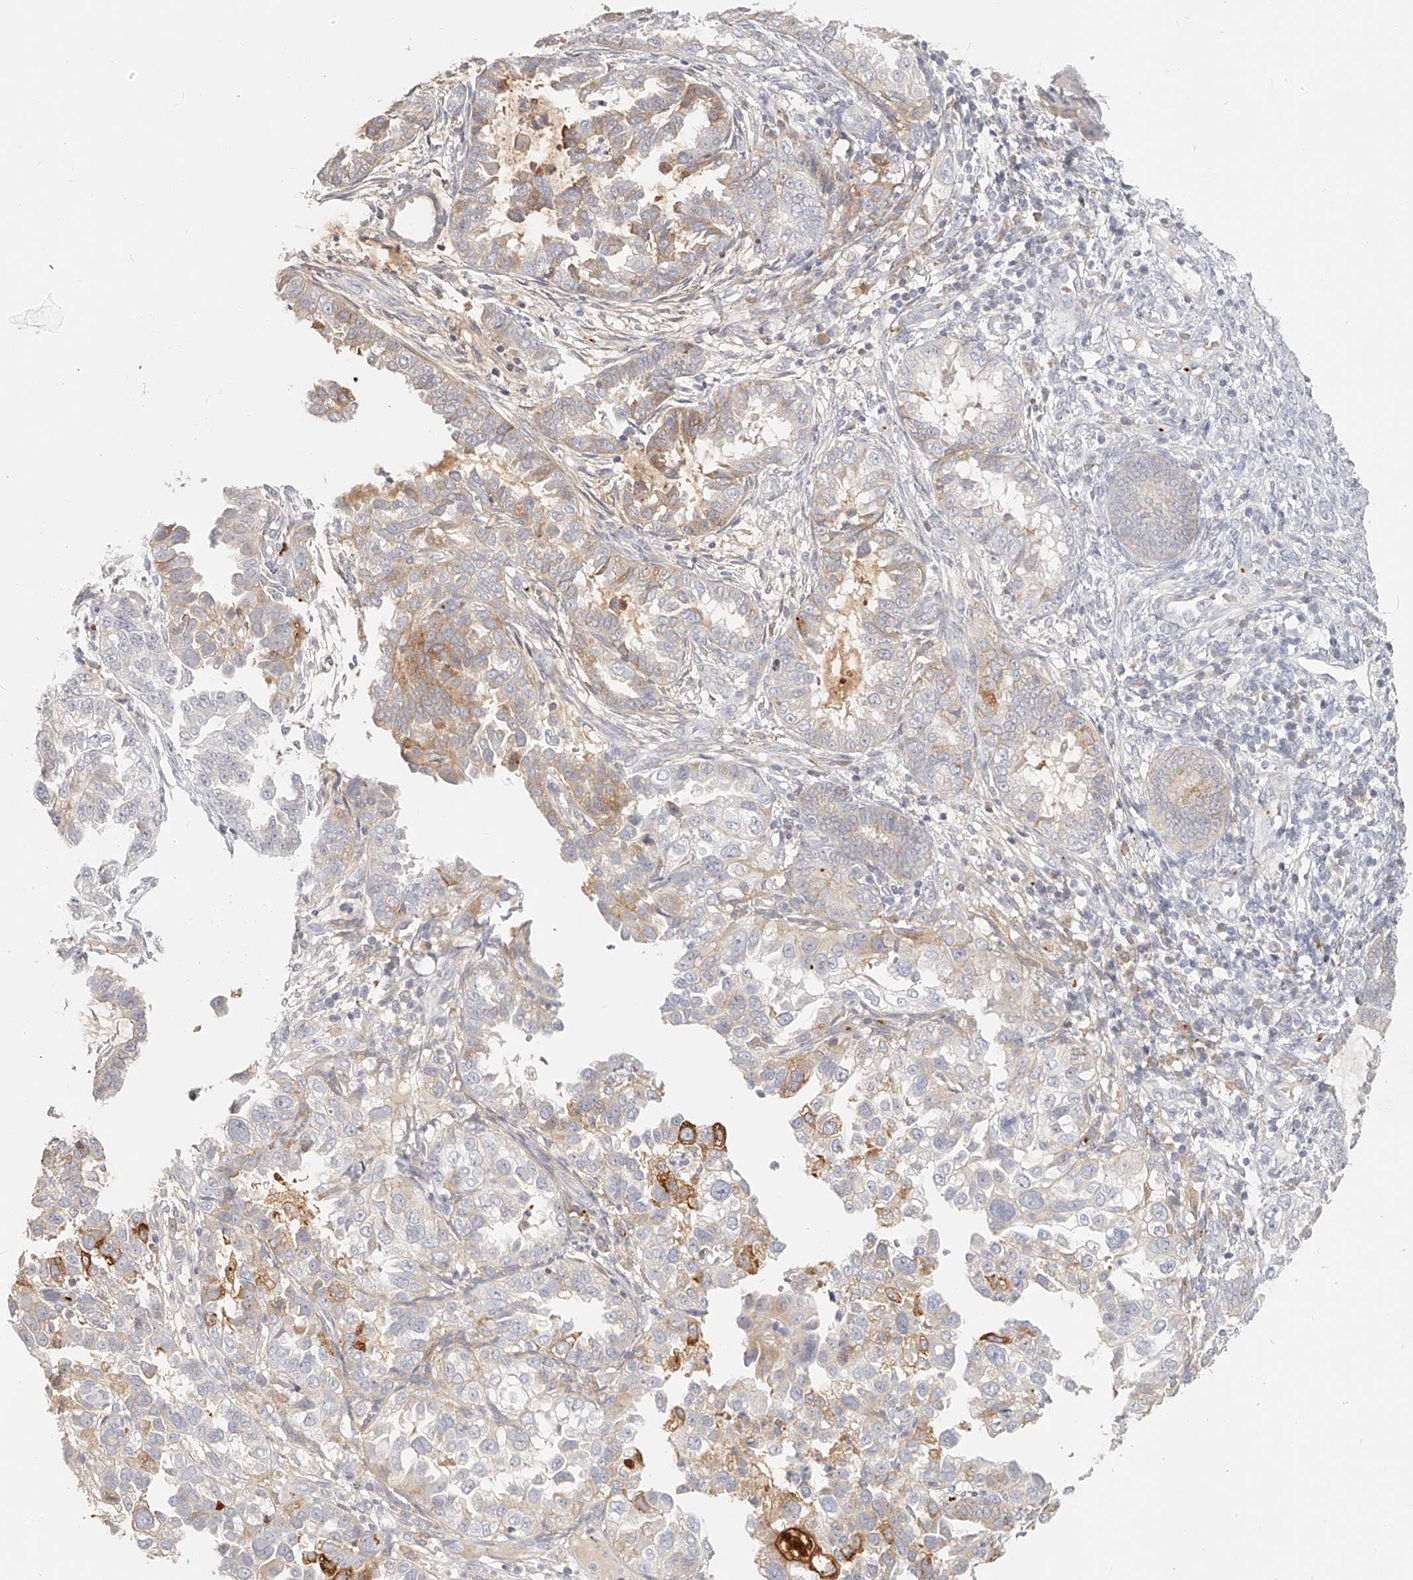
{"staining": {"intensity": "moderate", "quantity": "<25%", "location": "cytoplasmic/membranous"}, "tissue": "endometrial cancer", "cell_type": "Tumor cells", "image_type": "cancer", "snomed": [{"axis": "morphology", "description": "Adenocarcinoma, NOS"}, {"axis": "topography", "description": "Endometrium"}], "caption": "A brown stain shows moderate cytoplasmic/membranous expression of a protein in human endometrial adenocarcinoma tumor cells.", "gene": "ITGB3", "patient": {"sex": "female", "age": 85}}